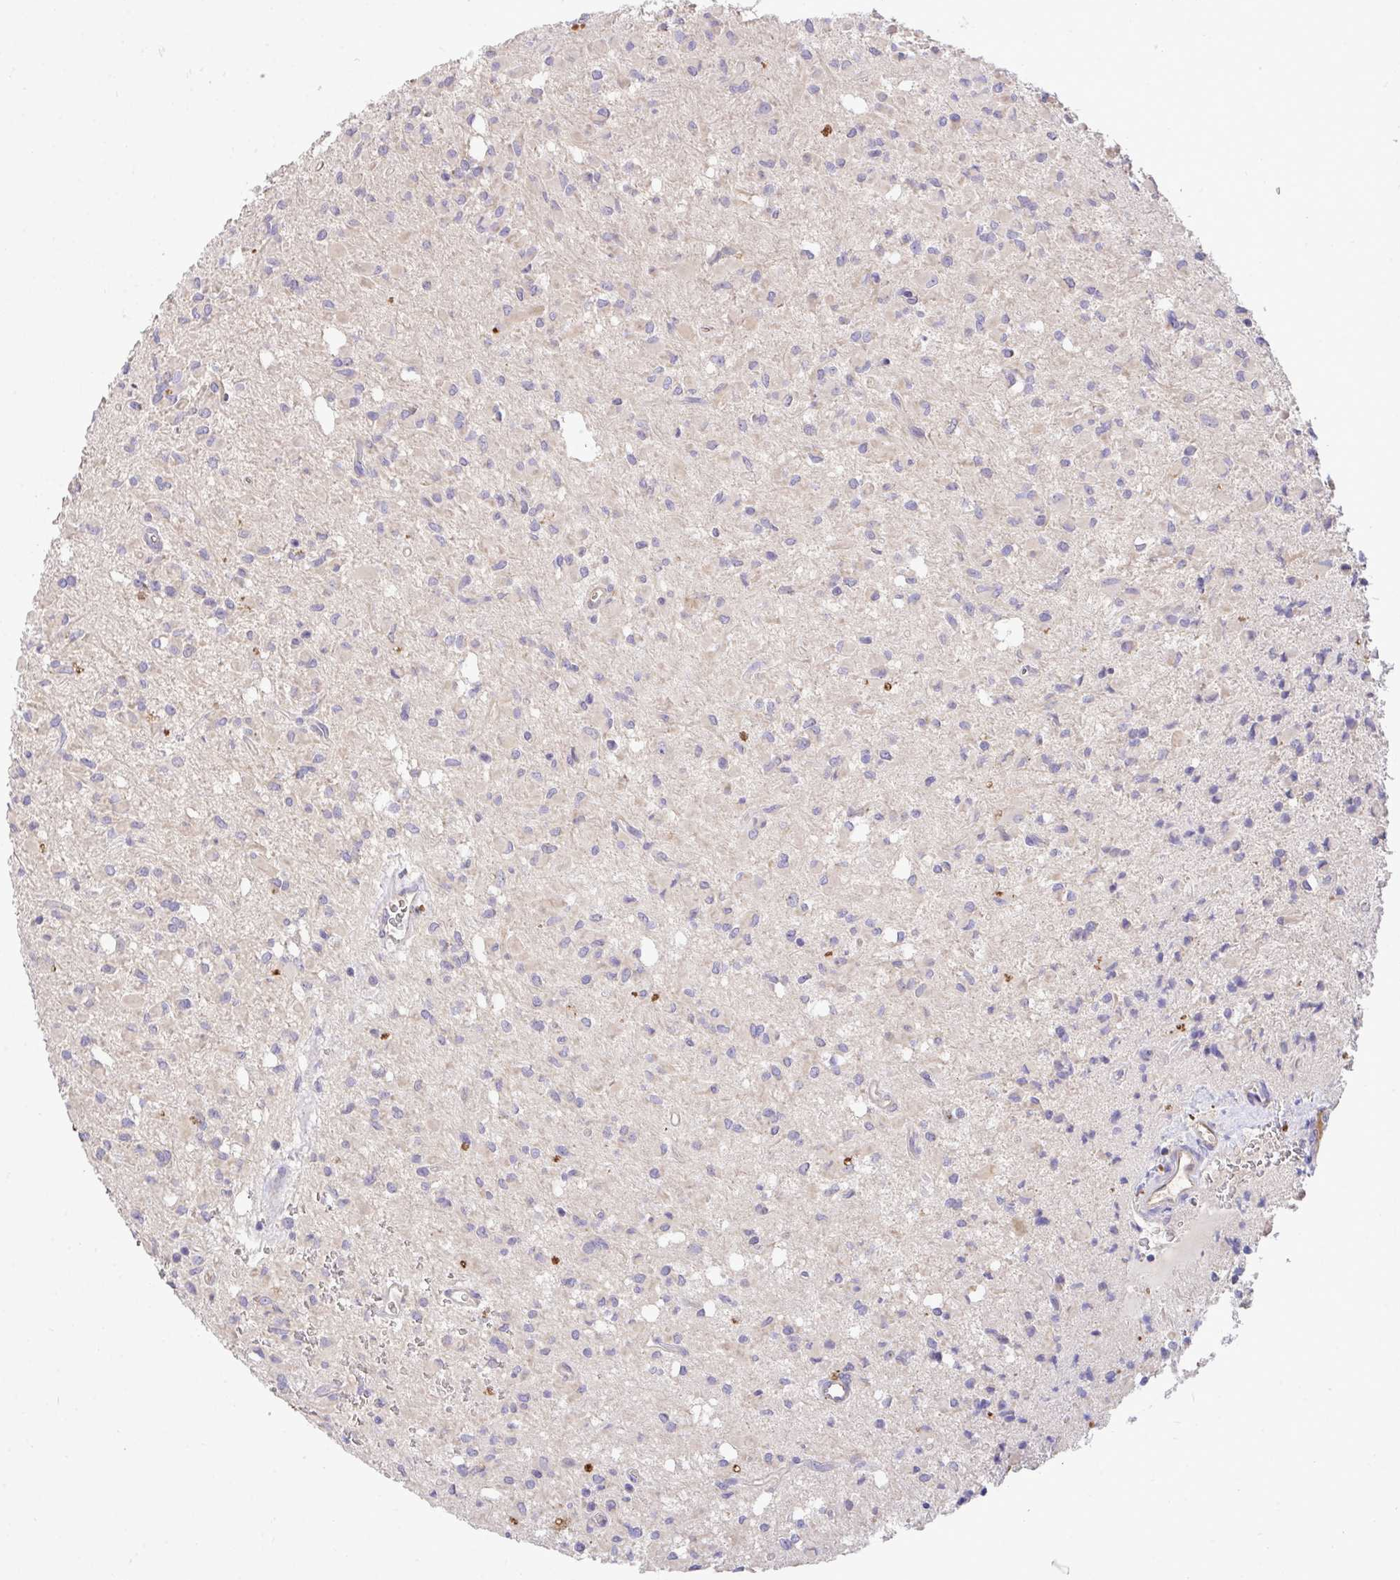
{"staining": {"intensity": "negative", "quantity": "none", "location": "none"}, "tissue": "glioma", "cell_type": "Tumor cells", "image_type": "cancer", "snomed": [{"axis": "morphology", "description": "Glioma, malignant, Low grade"}, {"axis": "topography", "description": "Brain"}], "caption": "Glioma was stained to show a protein in brown. There is no significant staining in tumor cells.", "gene": "ZNF581", "patient": {"sex": "female", "age": 33}}